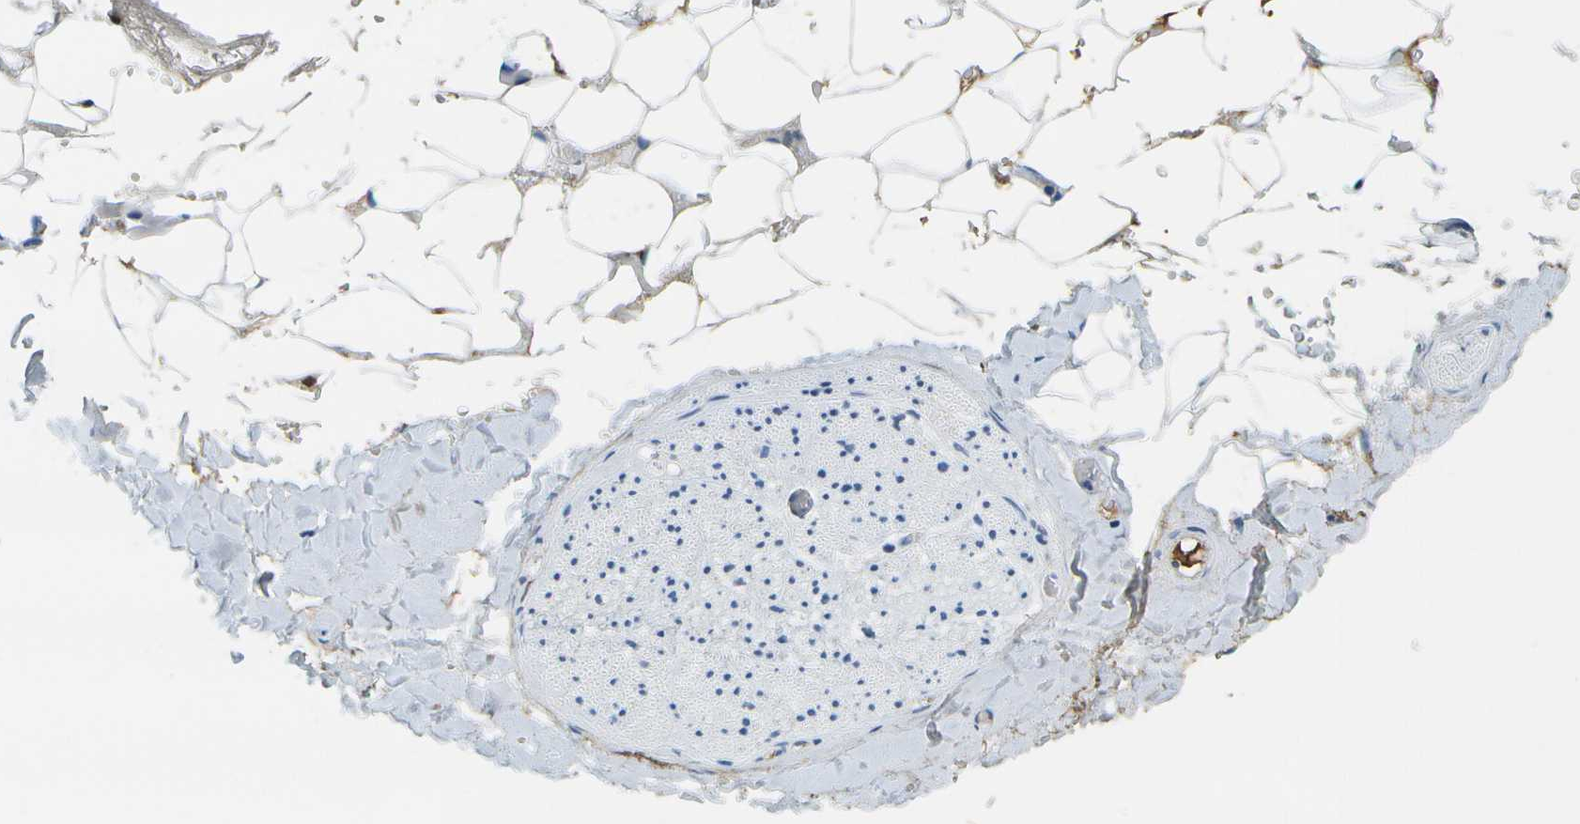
{"staining": {"intensity": "negative", "quantity": "none", "location": "none"}, "tissue": "adipose tissue", "cell_type": "Adipocytes", "image_type": "normal", "snomed": [{"axis": "morphology", "description": "Normal tissue, NOS"}, {"axis": "topography", "description": "Peripheral nerve tissue"}], "caption": "This is an IHC micrograph of unremarkable human adipose tissue. There is no positivity in adipocytes.", "gene": "SERPINA1", "patient": {"sex": "male", "age": 70}}